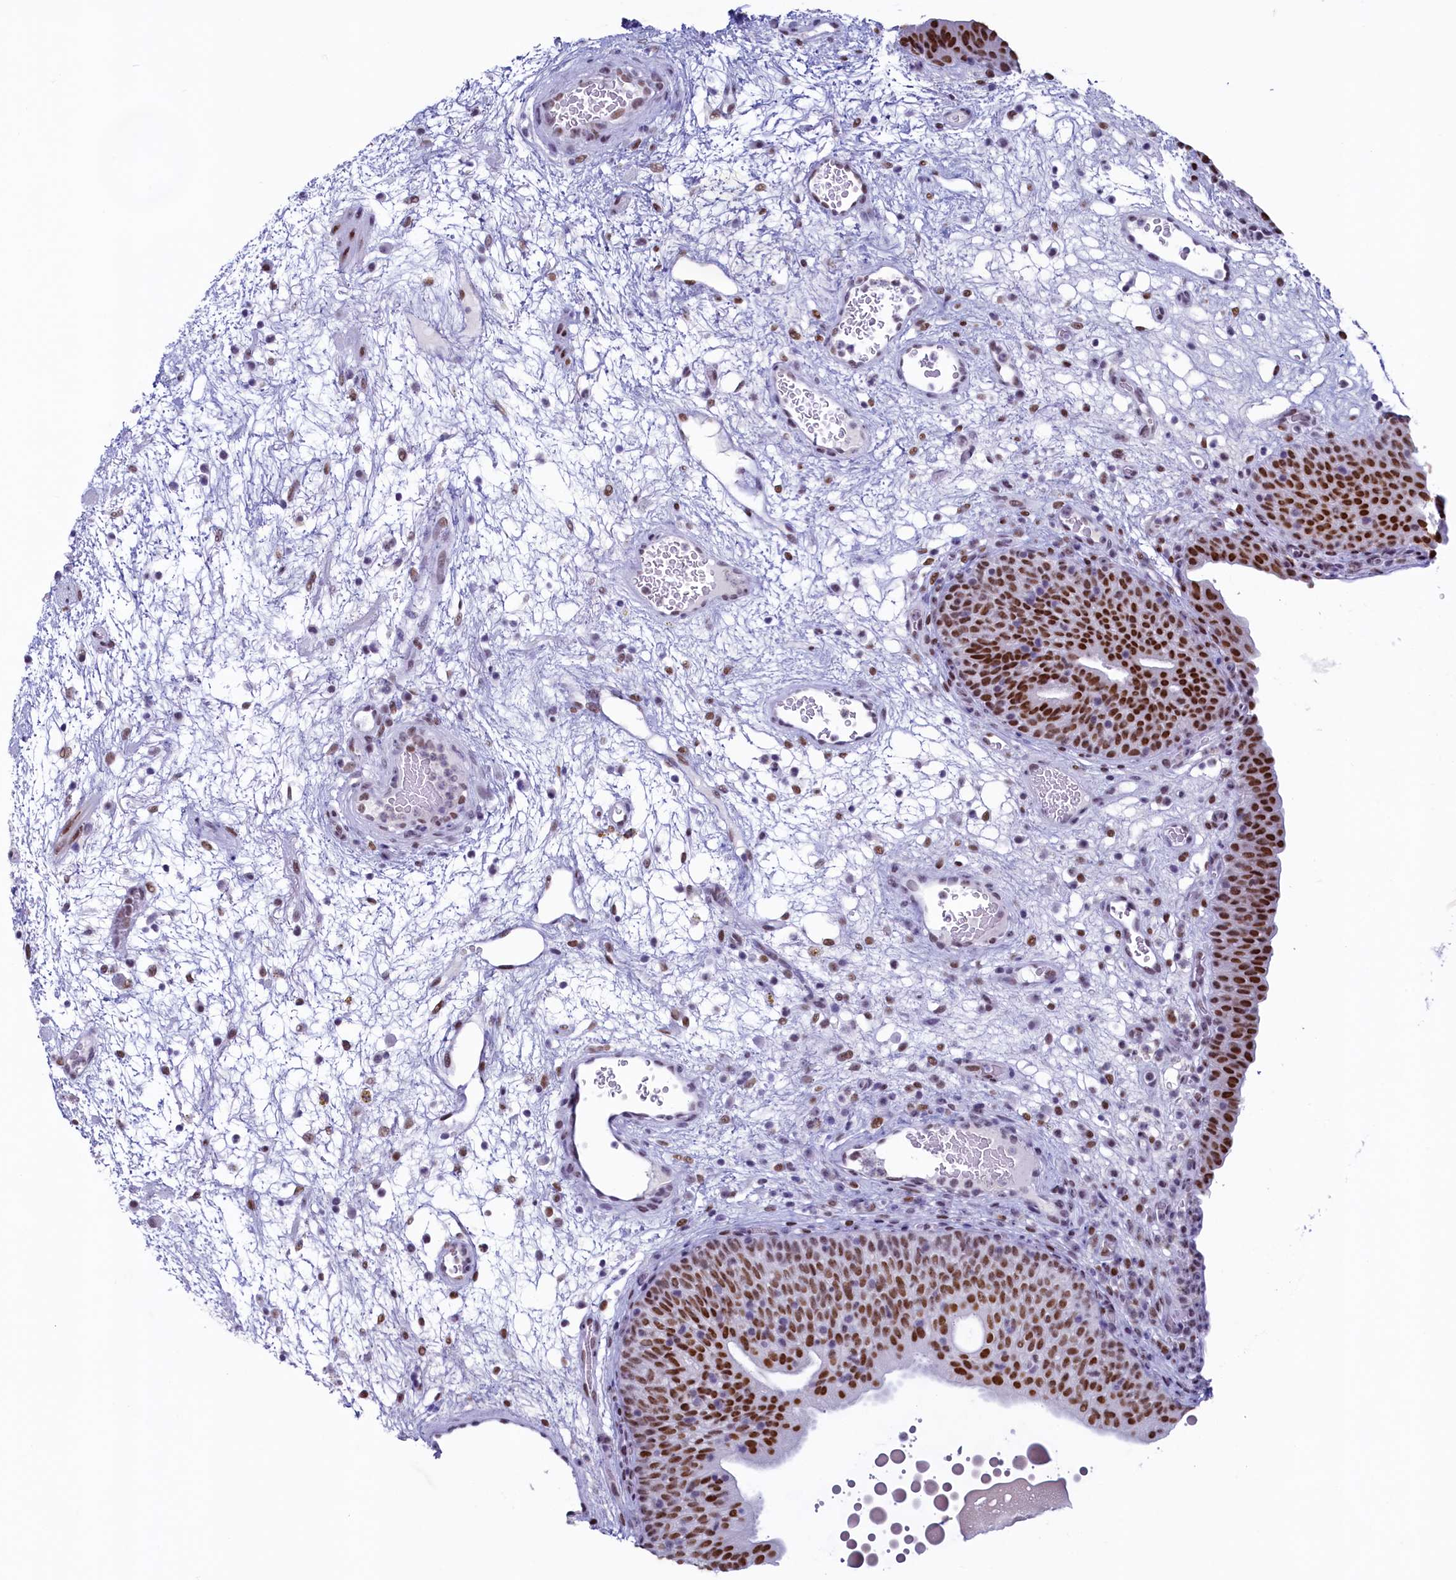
{"staining": {"intensity": "strong", "quantity": ">75%", "location": "nuclear"}, "tissue": "urinary bladder", "cell_type": "Urothelial cells", "image_type": "normal", "snomed": [{"axis": "morphology", "description": "Normal tissue, NOS"}, {"axis": "topography", "description": "Urinary bladder"}], "caption": "Immunohistochemical staining of benign human urinary bladder displays >75% levels of strong nuclear protein positivity in about >75% of urothelial cells.", "gene": "SUGP2", "patient": {"sex": "male", "age": 71}}